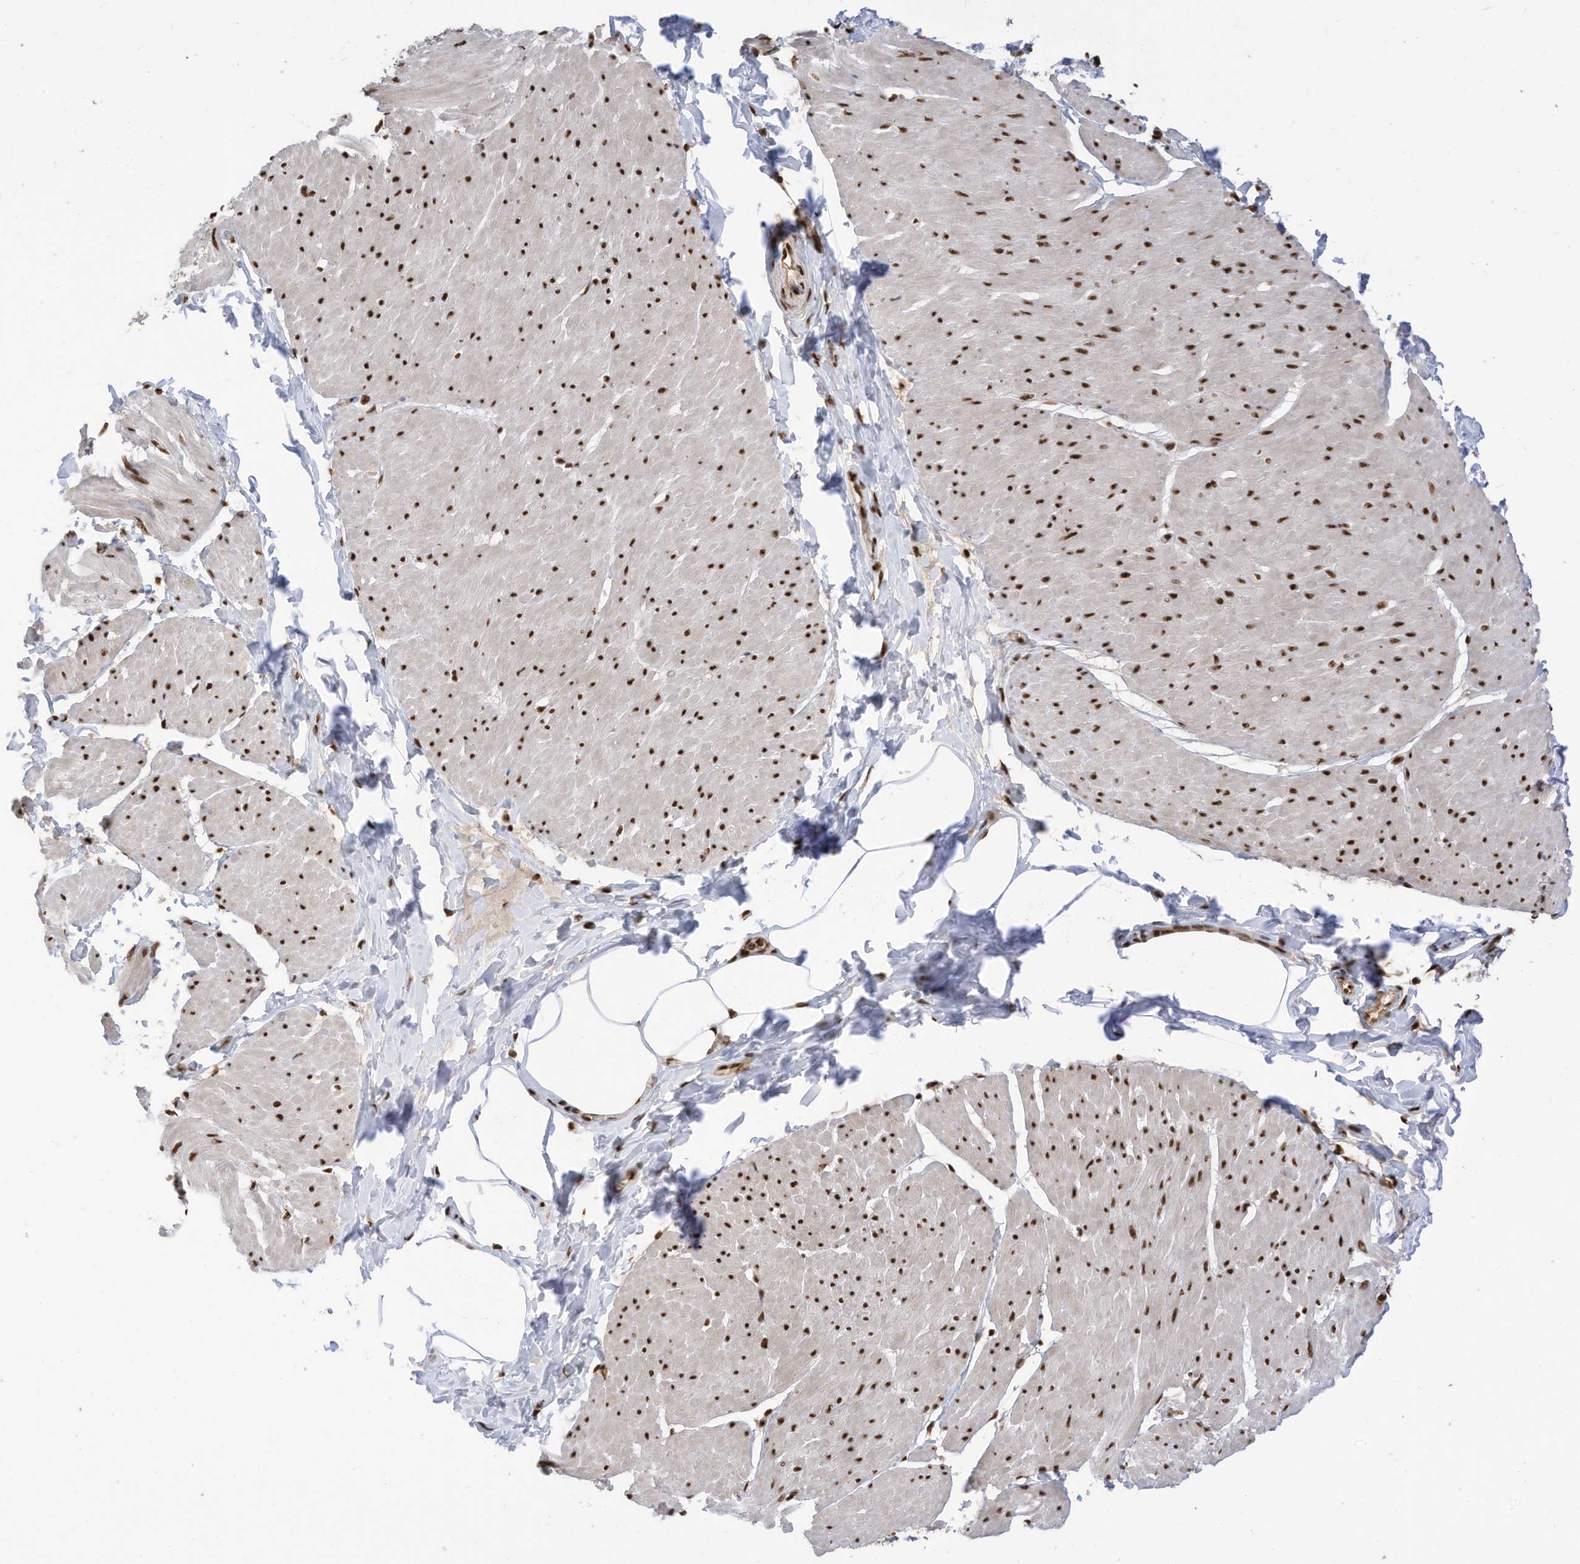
{"staining": {"intensity": "strong", "quantity": ">75%", "location": "nuclear"}, "tissue": "smooth muscle", "cell_type": "Smooth muscle cells", "image_type": "normal", "snomed": [{"axis": "morphology", "description": "Urothelial carcinoma, High grade"}, {"axis": "topography", "description": "Urinary bladder"}], "caption": "The histopathology image shows staining of normal smooth muscle, revealing strong nuclear protein staining (brown color) within smooth muscle cells.", "gene": "SF3A3", "patient": {"sex": "male", "age": 46}}